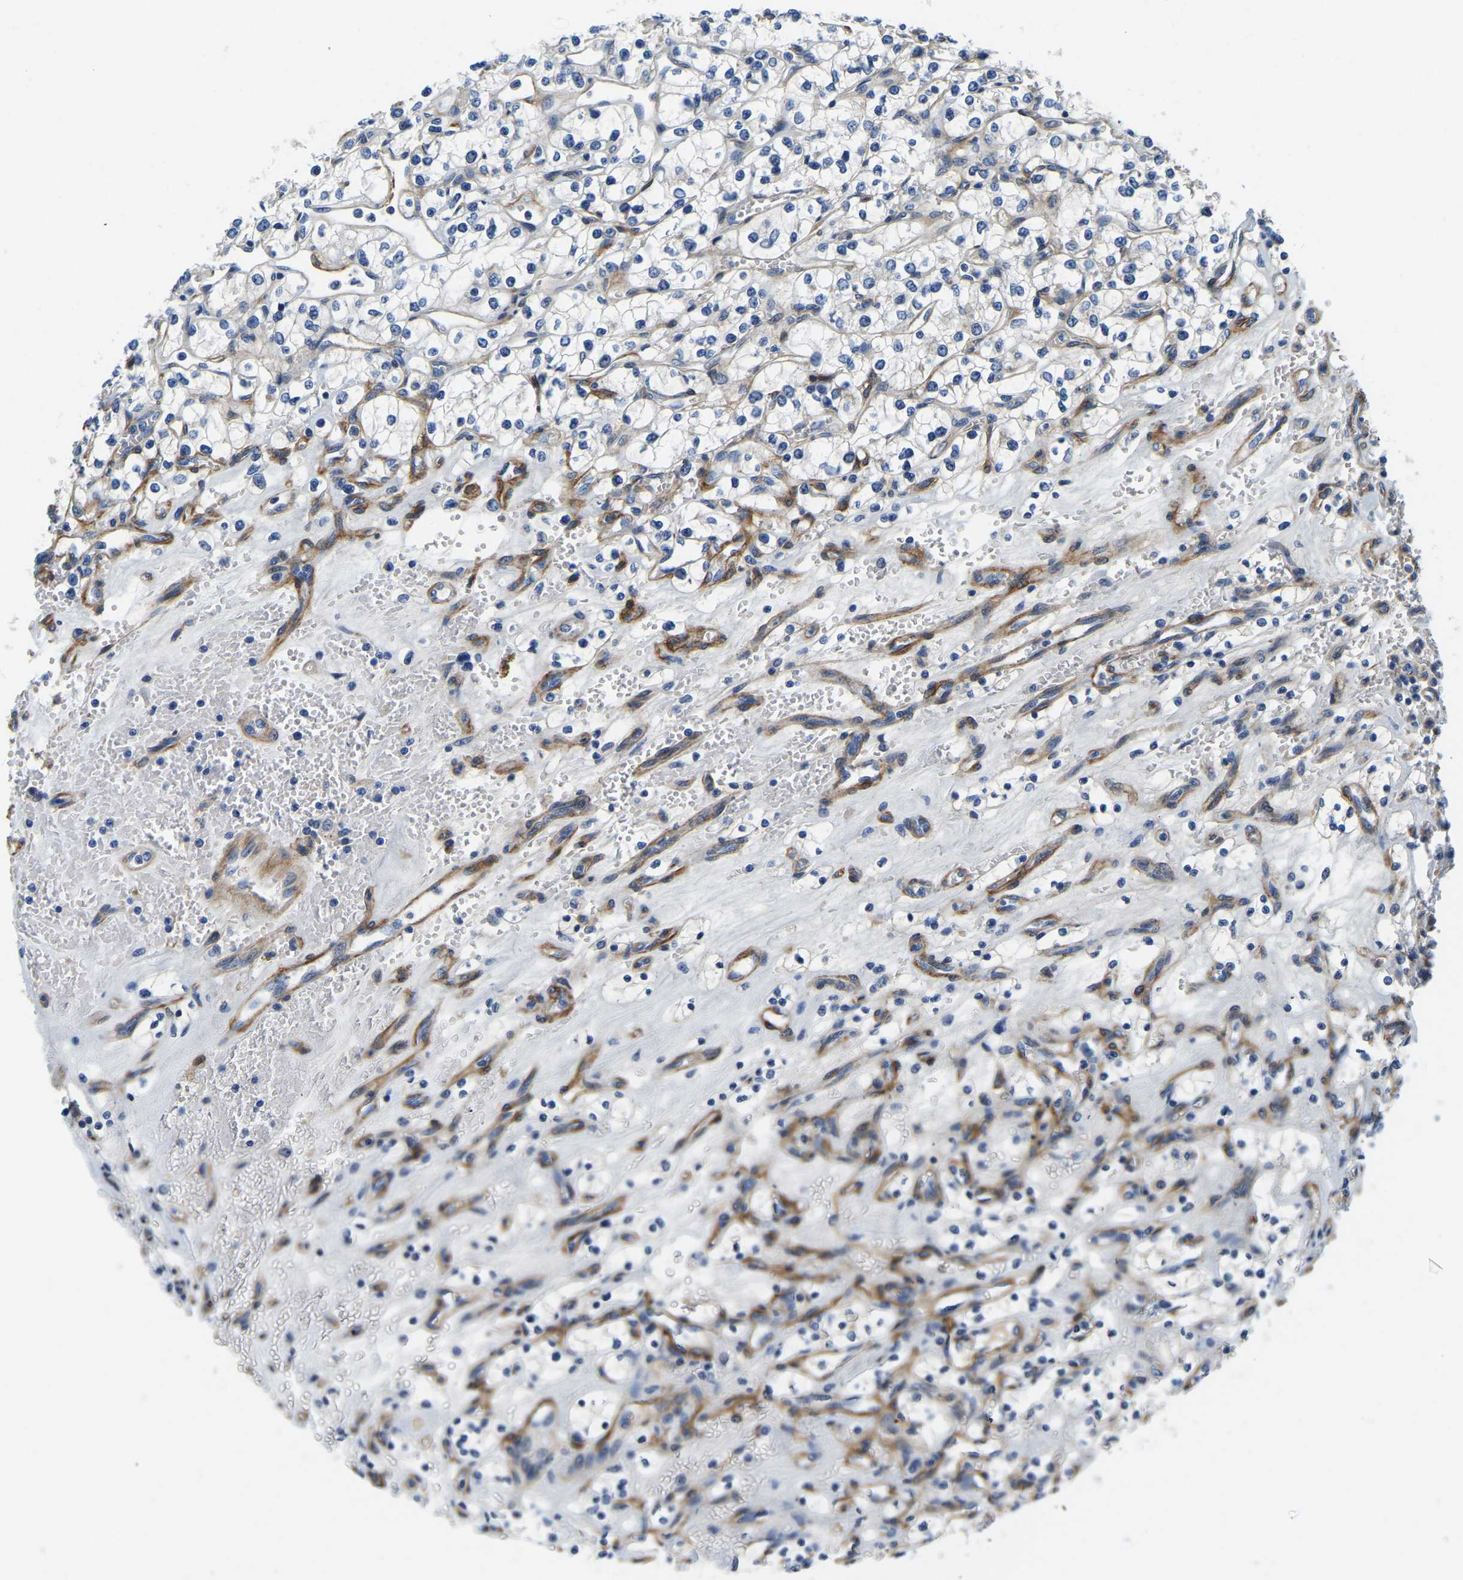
{"staining": {"intensity": "negative", "quantity": "none", "location": "none"}, "tissue": "renal cancer", "cell_type": "Tumor cells", "image_type": "cancer", "snomed": [{"axis": "morphology", "description": "Adenocarcinoma, NOS"}, {"axis": "topography", "description": "Kidney"}], "caption": "Immunohistochemical staining of adenocarcinoma (renal) shows no significant positivity in tumor cells. The staining was performed using DAB to visualize the protein expression in brown, while the nuclei were stained in blue with hematoxylin (Magnification: 20x).", "gene": "LIAS", "patient": {"sex": "female", "age": 69}}